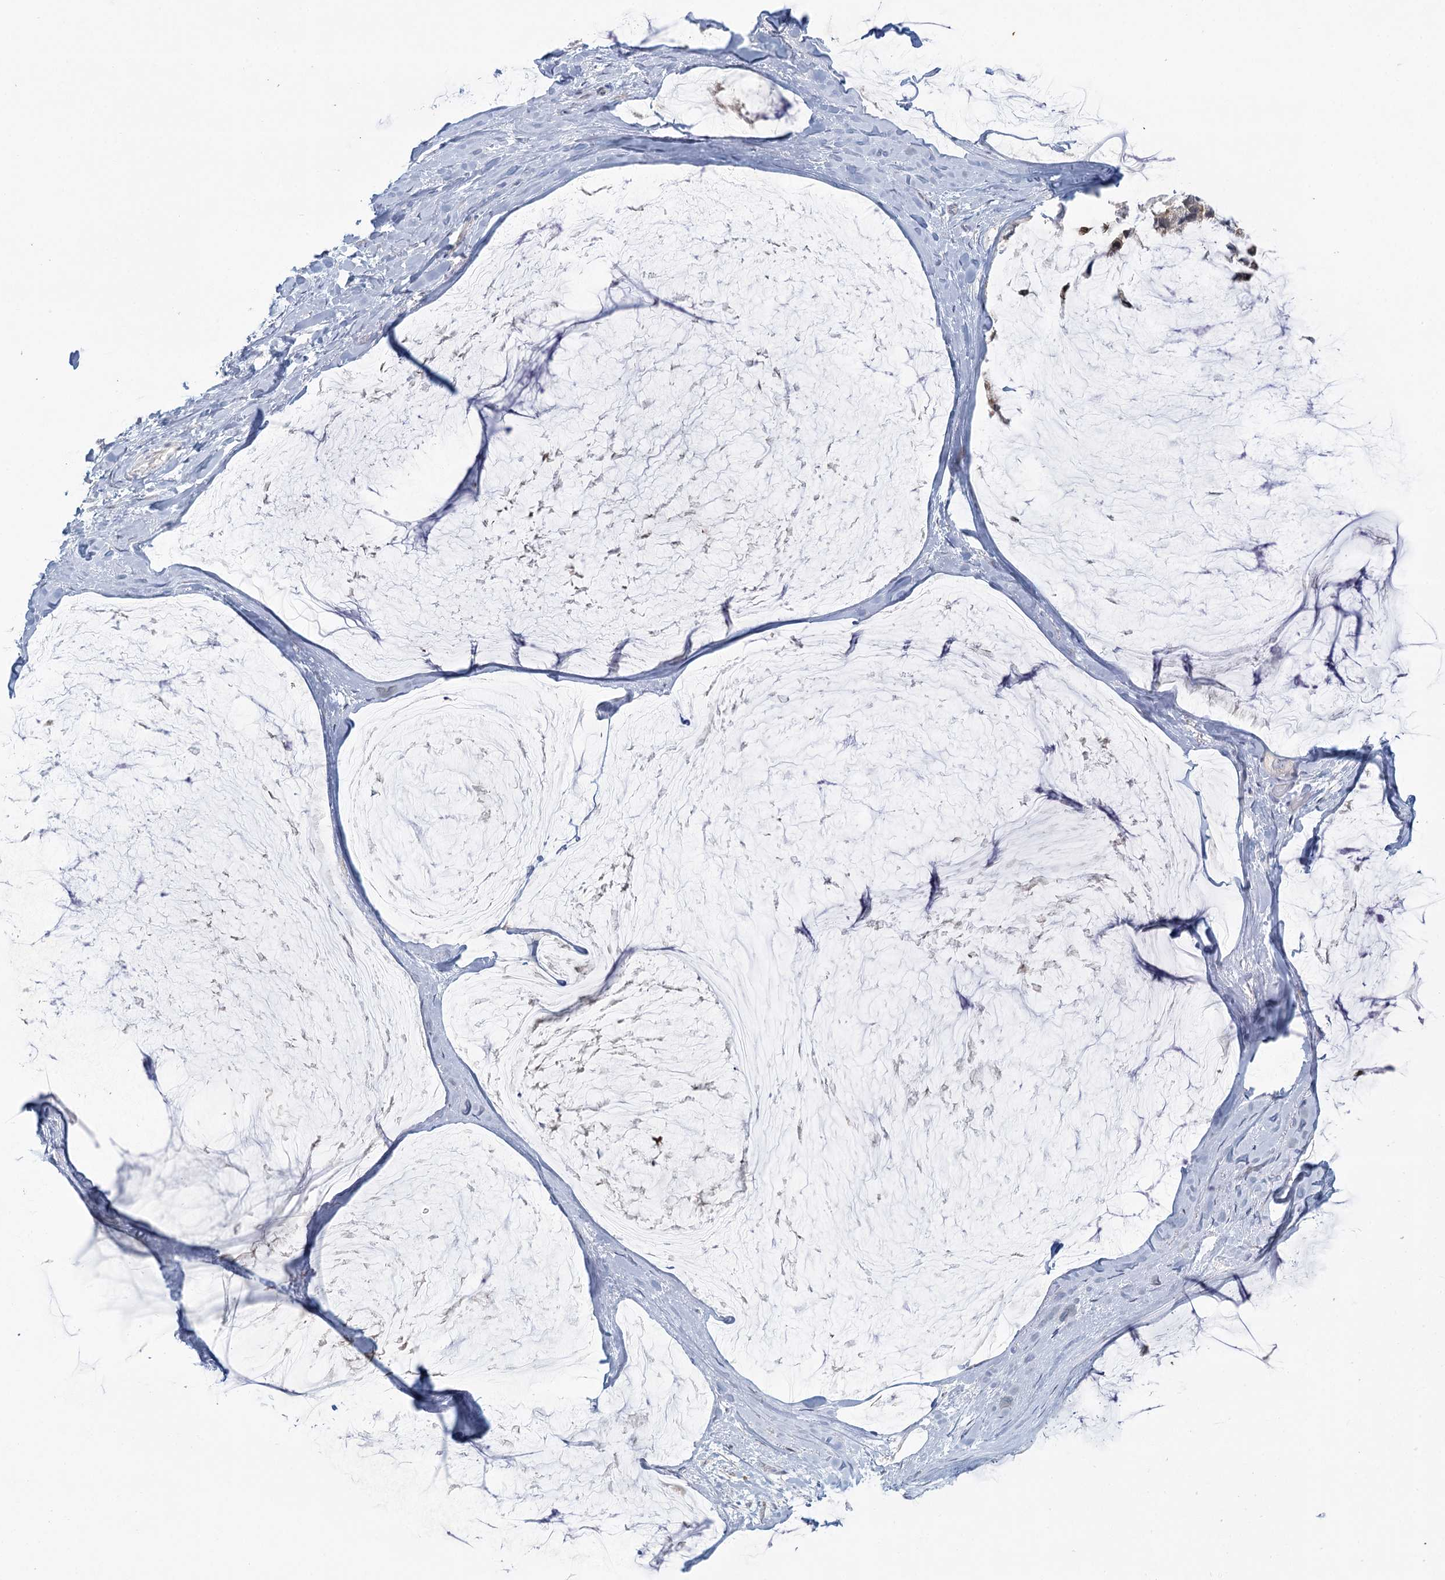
{"staining": {"intensity": "weak", "quantity": "<25%", "location": "cytoplasmic/membranous"}, "tissue": "ovarian cancer", "cell_type": "Tumor cells", "image_type": "cancer", "snomed": [{"axis": "morphology", "description": "Cystadenocarcinoma, mucinous, NOS"}, {"axis": "topography", "description": "Ovary"}], "caption": "This is an IHC image of mucinous cystadenocarcinoma (ovarian). There is no expression in tumor cells.", "gene": "MYO7B", "patient": {"sex": "female", "age": 39}}